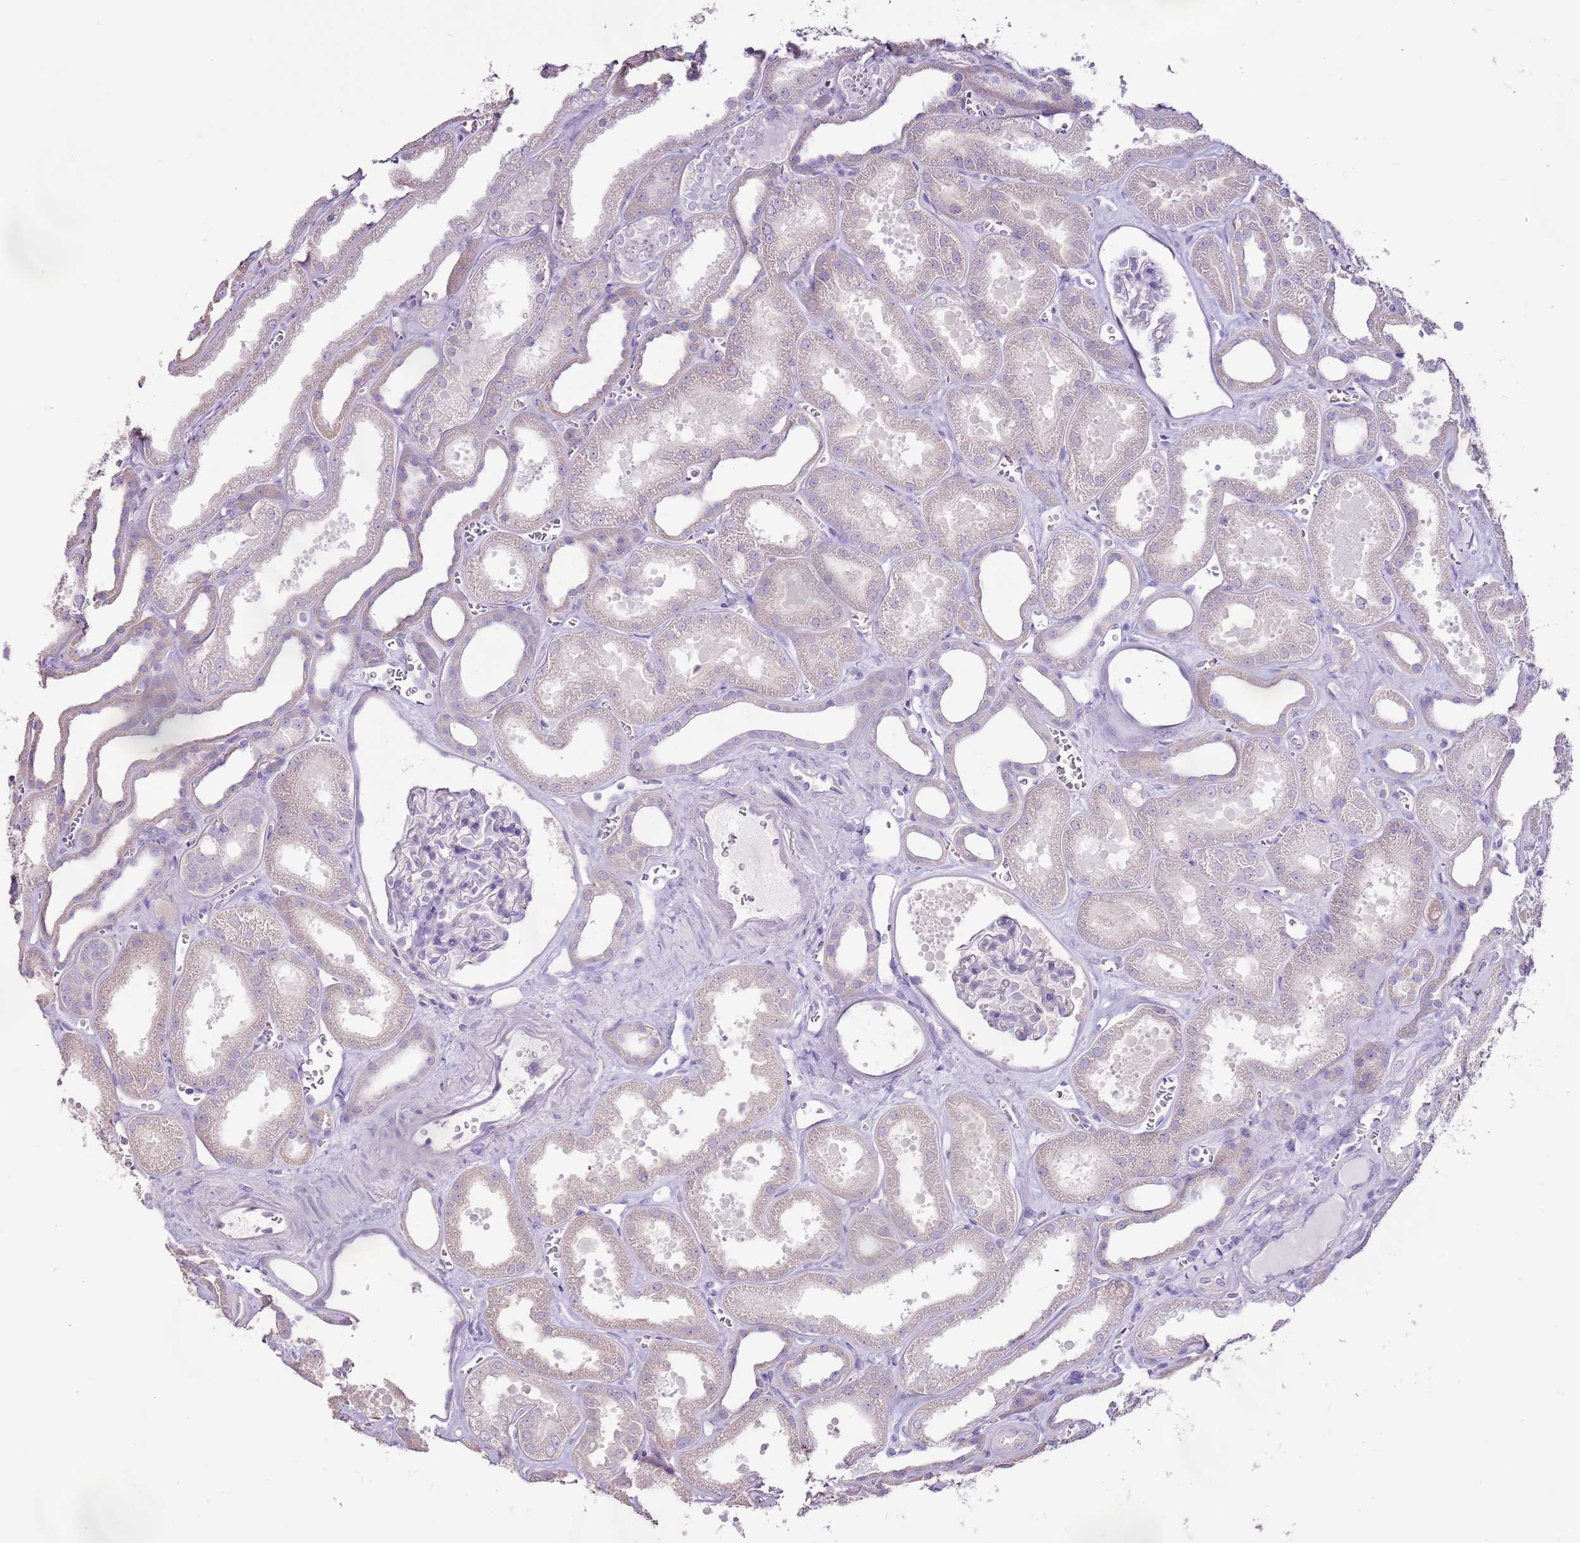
{"staining": {"intensity": "negative", "quantity": "none", "location": "none"}, "tissue": "kidney", "cell_type": "Cells in glomeruli", "image_type": "normal", "snomed": [{"axis": "morphology", "description": "Normal tissue, NOS"}, {"axis": "morphology", "description": "Adenocarcinoma, NOS"}, {"axis": "topography", "description": "Kidney"}], "caption": "A high-resolution image shows immunohistochemistry staining of unremarkable kidney, which reveals no significant expression in cells in glomeruli.", "gene": "BLOC1S2", "patient": {"sex": "female", "age": 68}}